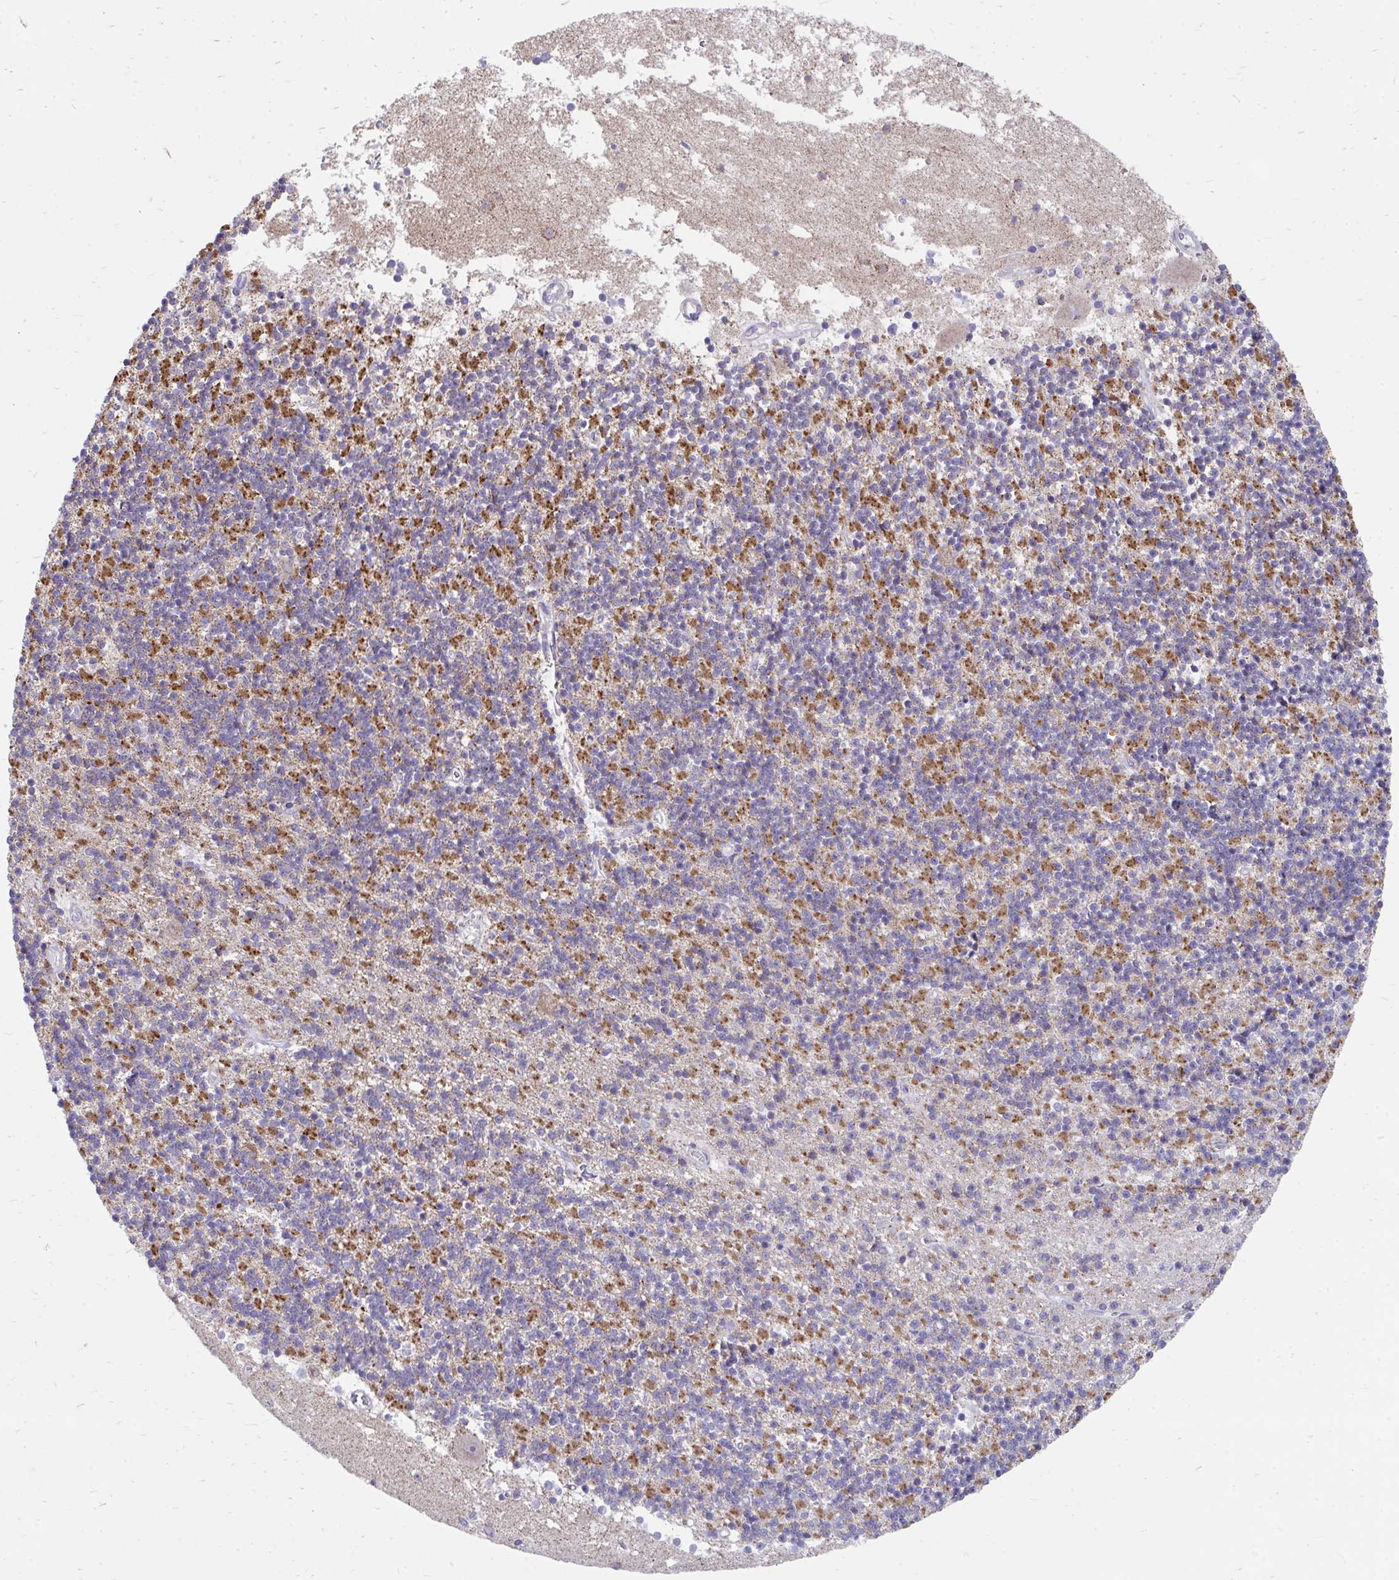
{"staining": {"intensity": "strong", "quantity": "25%-75%", "location": "cytoplasmic/membranous"}, "tissue": "cerebellum", "cell_type": "Cells in granular layer", "image_type": "normal", "snomed": [{"axis": "morphology", "description": "Normal tissue, NOS"}, {"axis": "topography", "description": "Cerebellum"}], "caption": "Protein staining of normal cerebellum shows strong cytoplasmic/membranous staining in about 25%-75% of cells in granular layer.", "gene": "FHIP1B", "patient": {"sex": "male", "age": 54}}